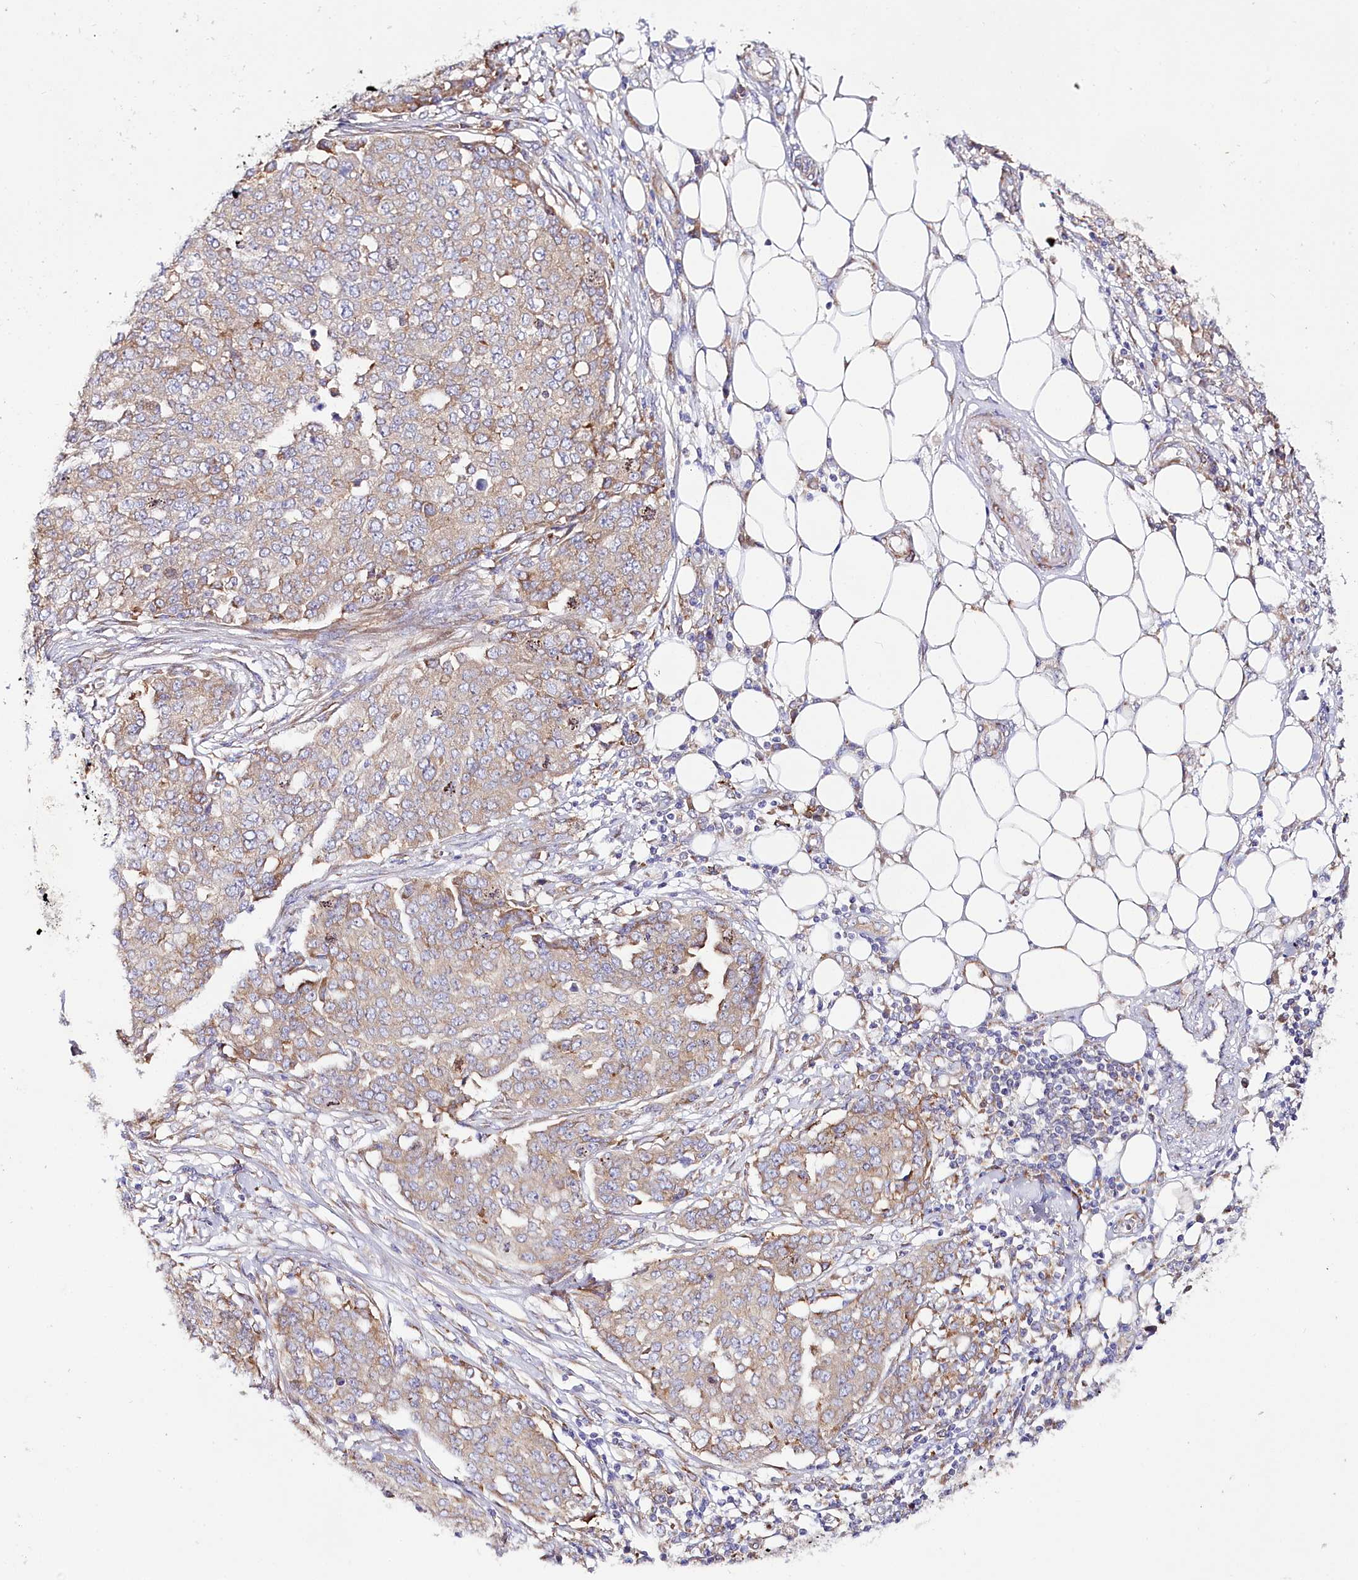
{"staining": {"intensity": "weak", "quantity": "25%-75%", "location": "cytoplasmic/membranous"}, "tissue": "ovarian cancer", "cell_type": "Tumor cells", "image_type": "cancer", "snomed": [{"axis": "morphology", "description": "Cystadenocarcinoma, serous, NOS"}, {"axis": "topography", "description": "Soft tissue"}, {"axis": "topography", "description": "Ovary"}], "caption": "This histopathology image reveals ovarian cancer stained with IHC to label a protein in brown. The cytoplasmic/membranous of tumor cells show weak positivity for the protein. Nuclei are counter-stained blue.", "gene": "THUMPD3", "patient": {"sex": "female", "age": 57}}